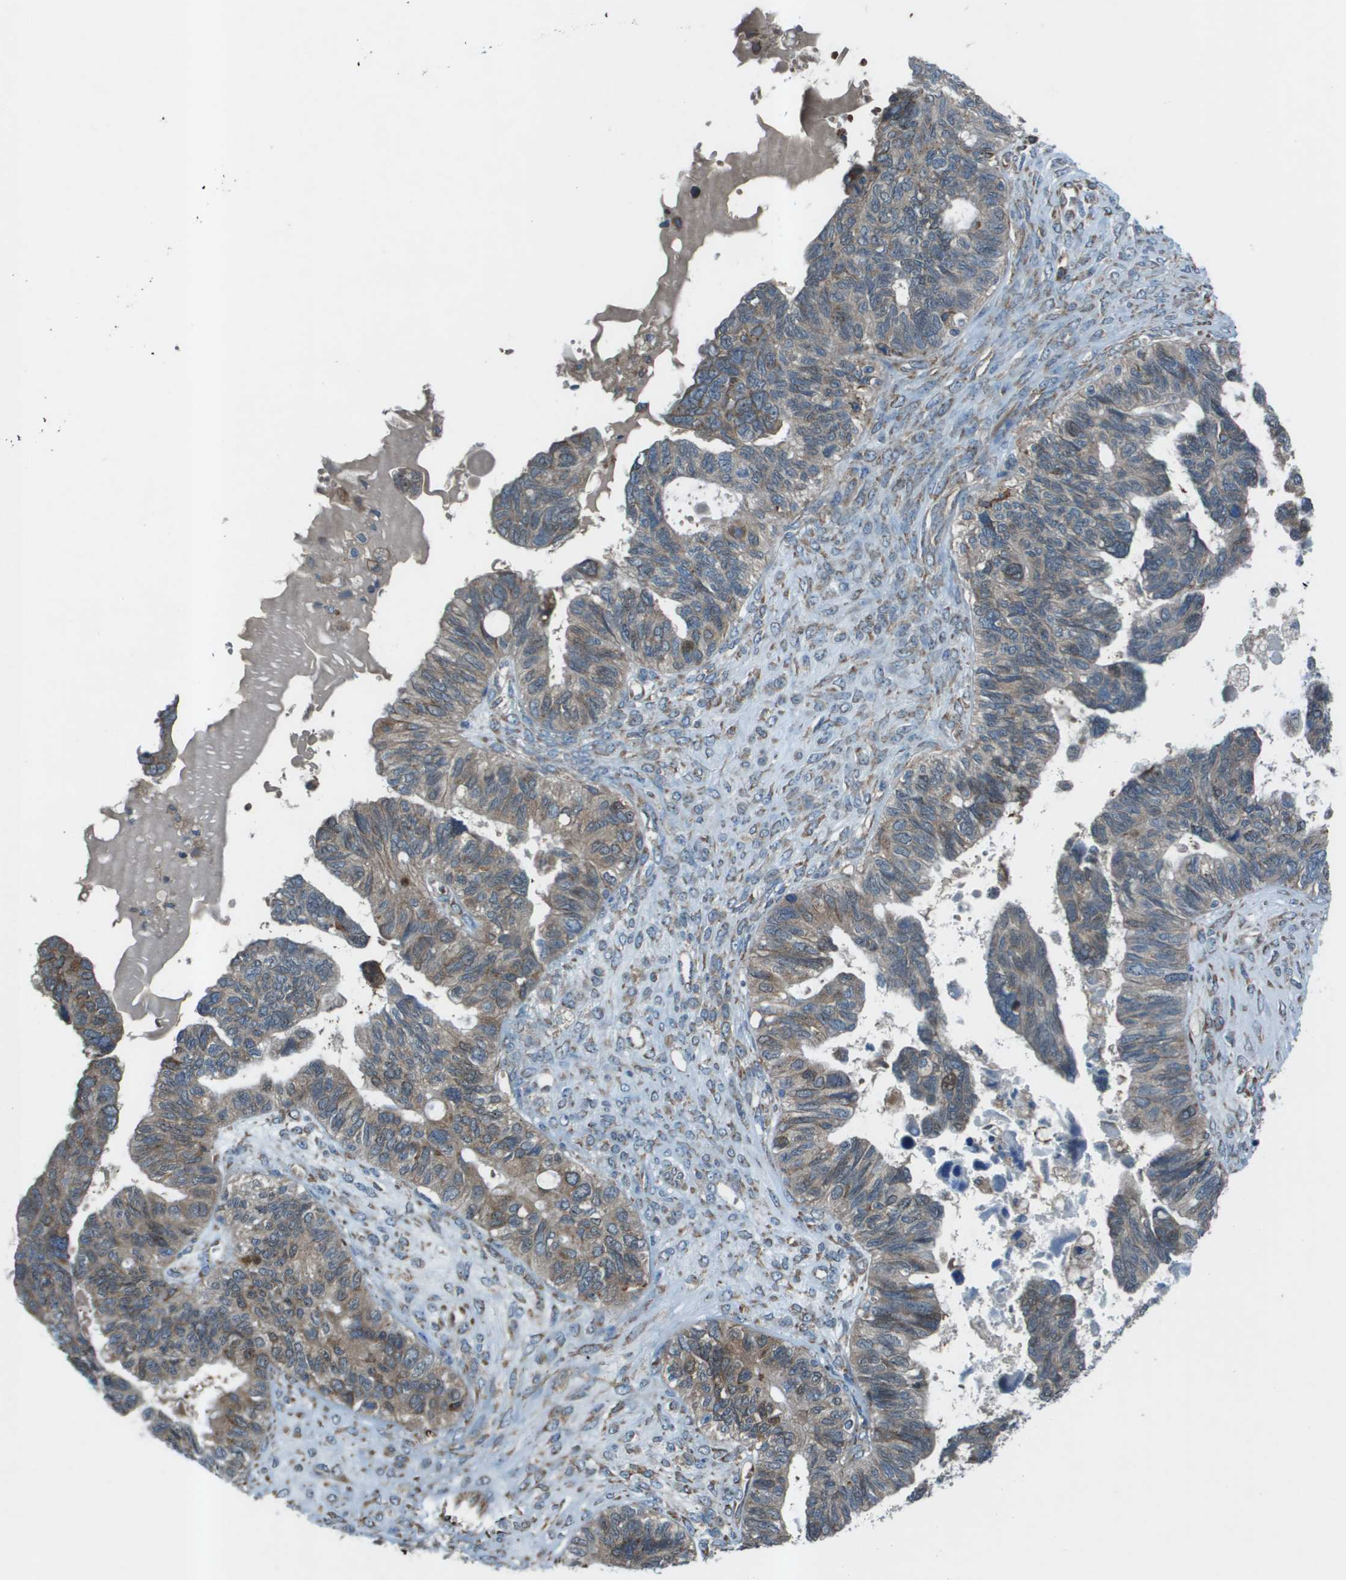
{"staining": {"intensity": "moderate", "quantity": "25%-75%", "location": "cytoplasmic/membranous"}, "tissue": "ovarian cancer", "cell_type": "Tumor cells", "image_type": "cancer", "snomed": [{"axis": "morphology", "description": "Cystadenocarcinoma, serous, NOS"}, {"axis": "topography", "description": "Ovary"}], "caption": "IHC histopathology image of neoplastic tissue: ovarian serous cystadenocarcinoma stained using immunohistochemistry (IHC) displays medium levels of moderate protein expression localized specifically in the cytoplasmic/membranous of tumor cells, appearing as a cytoplasmic/membranous brown color.", "gene": "UTS2", "patient": {"sex": "female", "age": 79}}